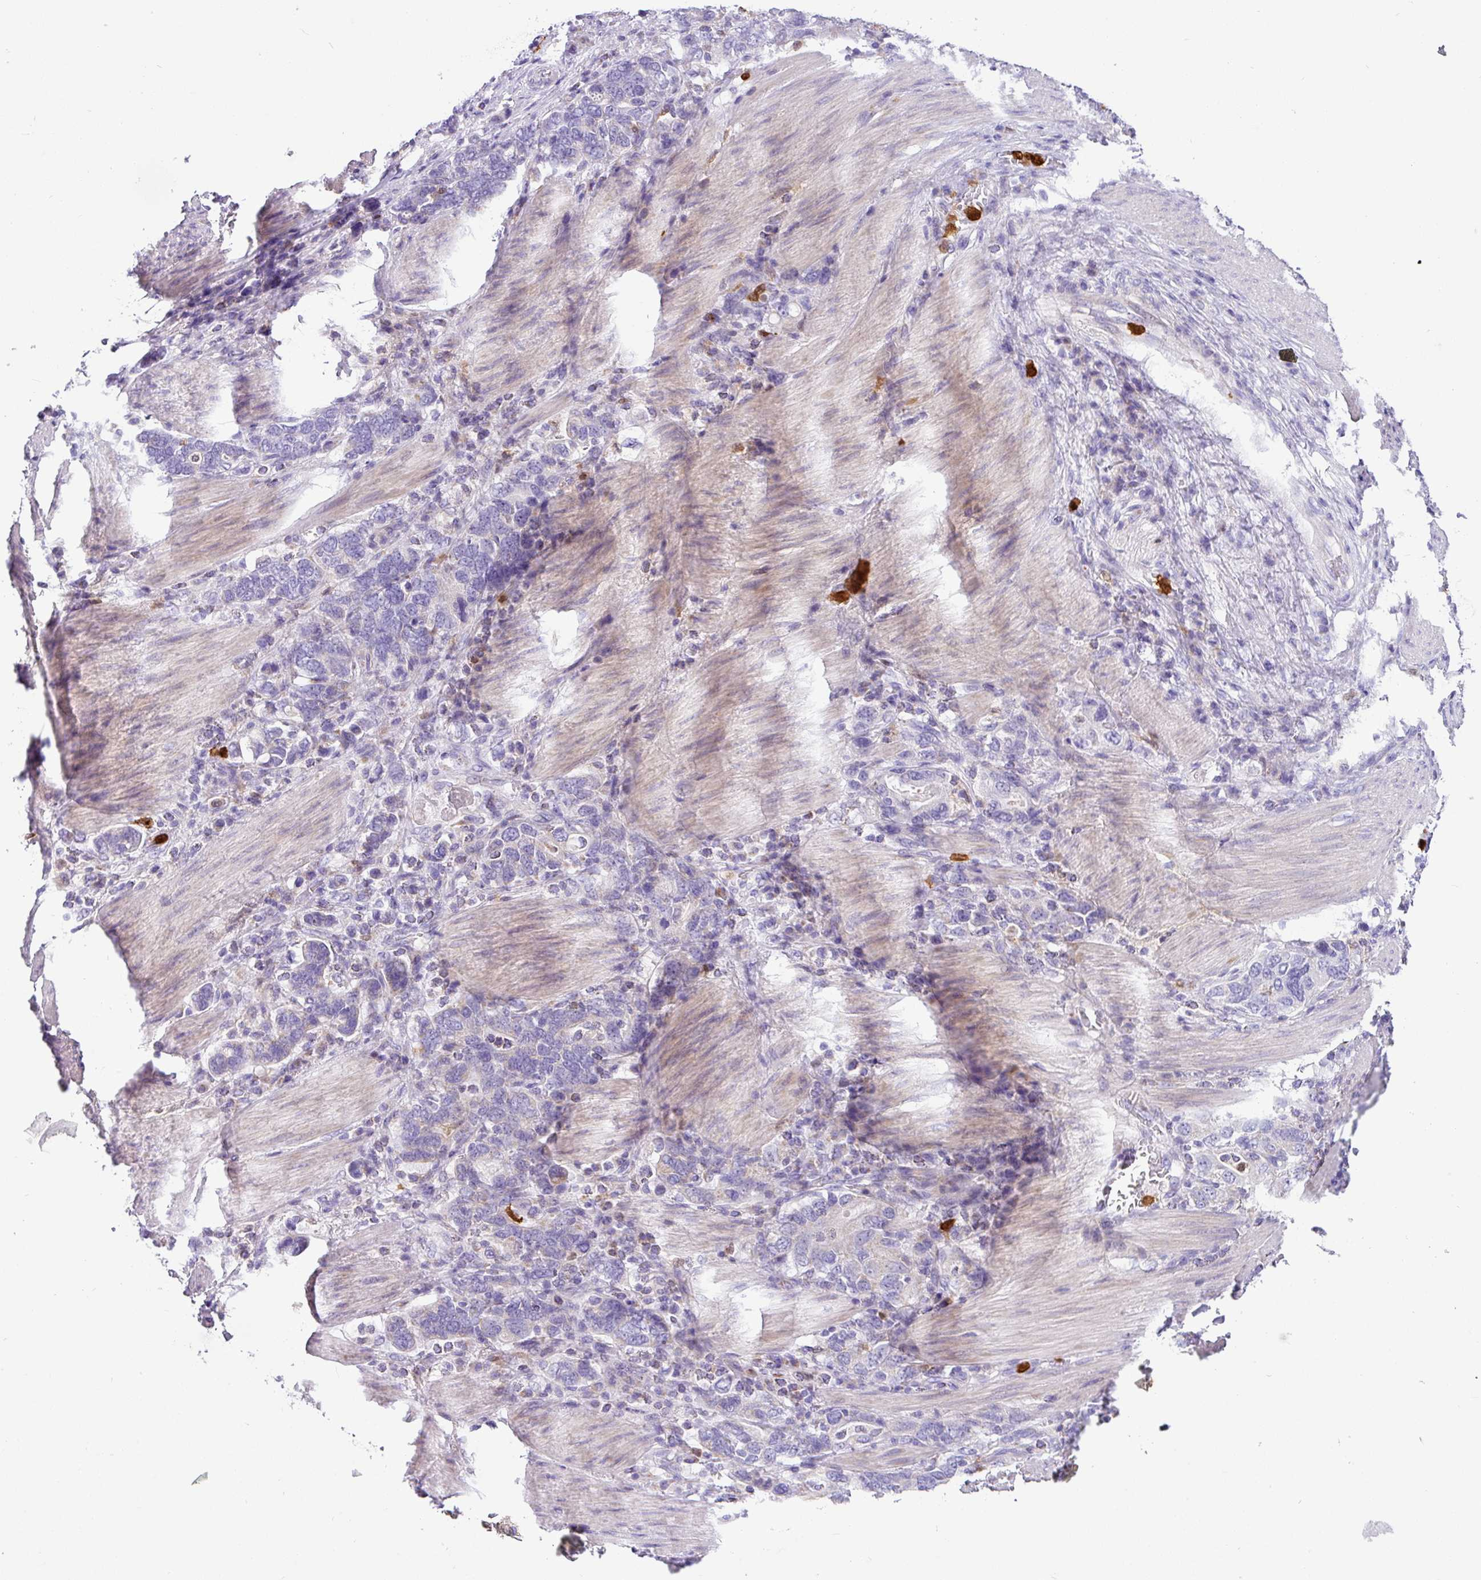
{"staining": {"intensity": "negative", "quantity": "none", "location": "none"}, "tissue": "stomach cancer", "cell_type": "Tumor cells", "image_type": "cancer", "snomed": [{"axis": "morphology", "description": "Adenocarcinoma, NOS"}, {"axis": "topography", "description": "Stomach, upper"}, {"axis": "topography", "description": "Stomach"}], "caption": "DAB (3,3'-diaminobenzidine) immunohistochemical staining of human stomach adenocarcinoma demonstrates no significant staining in tumor cells.", "gene": "SH2D3C", "patient": {"sex": "male", "age": 62}}